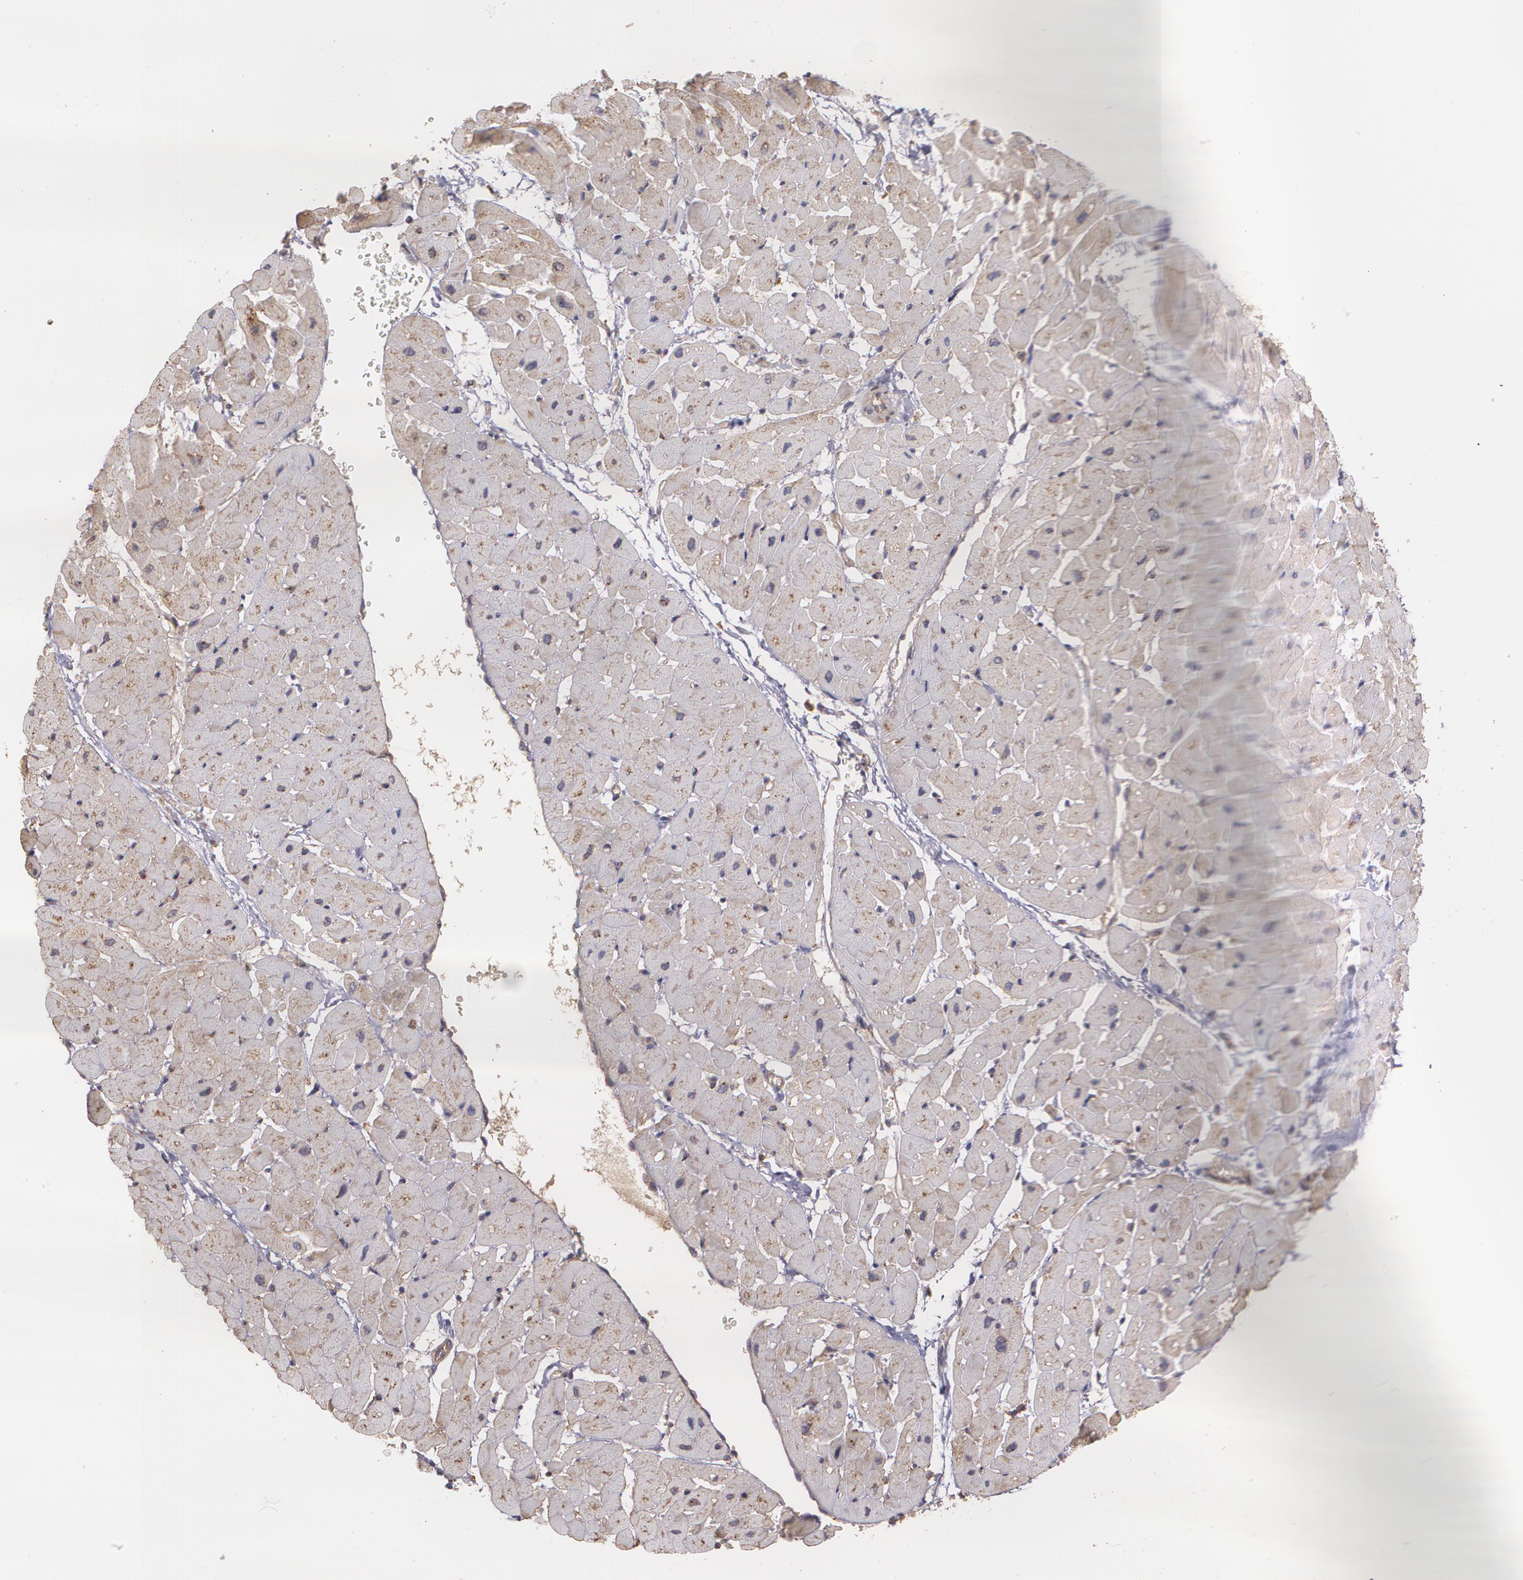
{"staining": {"intensity": "moderate", "quantity": ">75%", "location": "cytoplasmic/membranous"}, "tissue": "heart muscle", "cell_type": "Cardiomyocytes", "image_type": "normal", "snomed": [{"axis": "morphology", "description": "Normal tissue, NOS"}, {"axis": "topography", "description": "Heart"}], "caption": "Heart muscle stained with IHC exhibits moderate cytoplasmic/membranous expression in approximately >75% of cardiomyocytes.", "gene": "ECE1", "patient": {"sex": "male", "age": 45}}